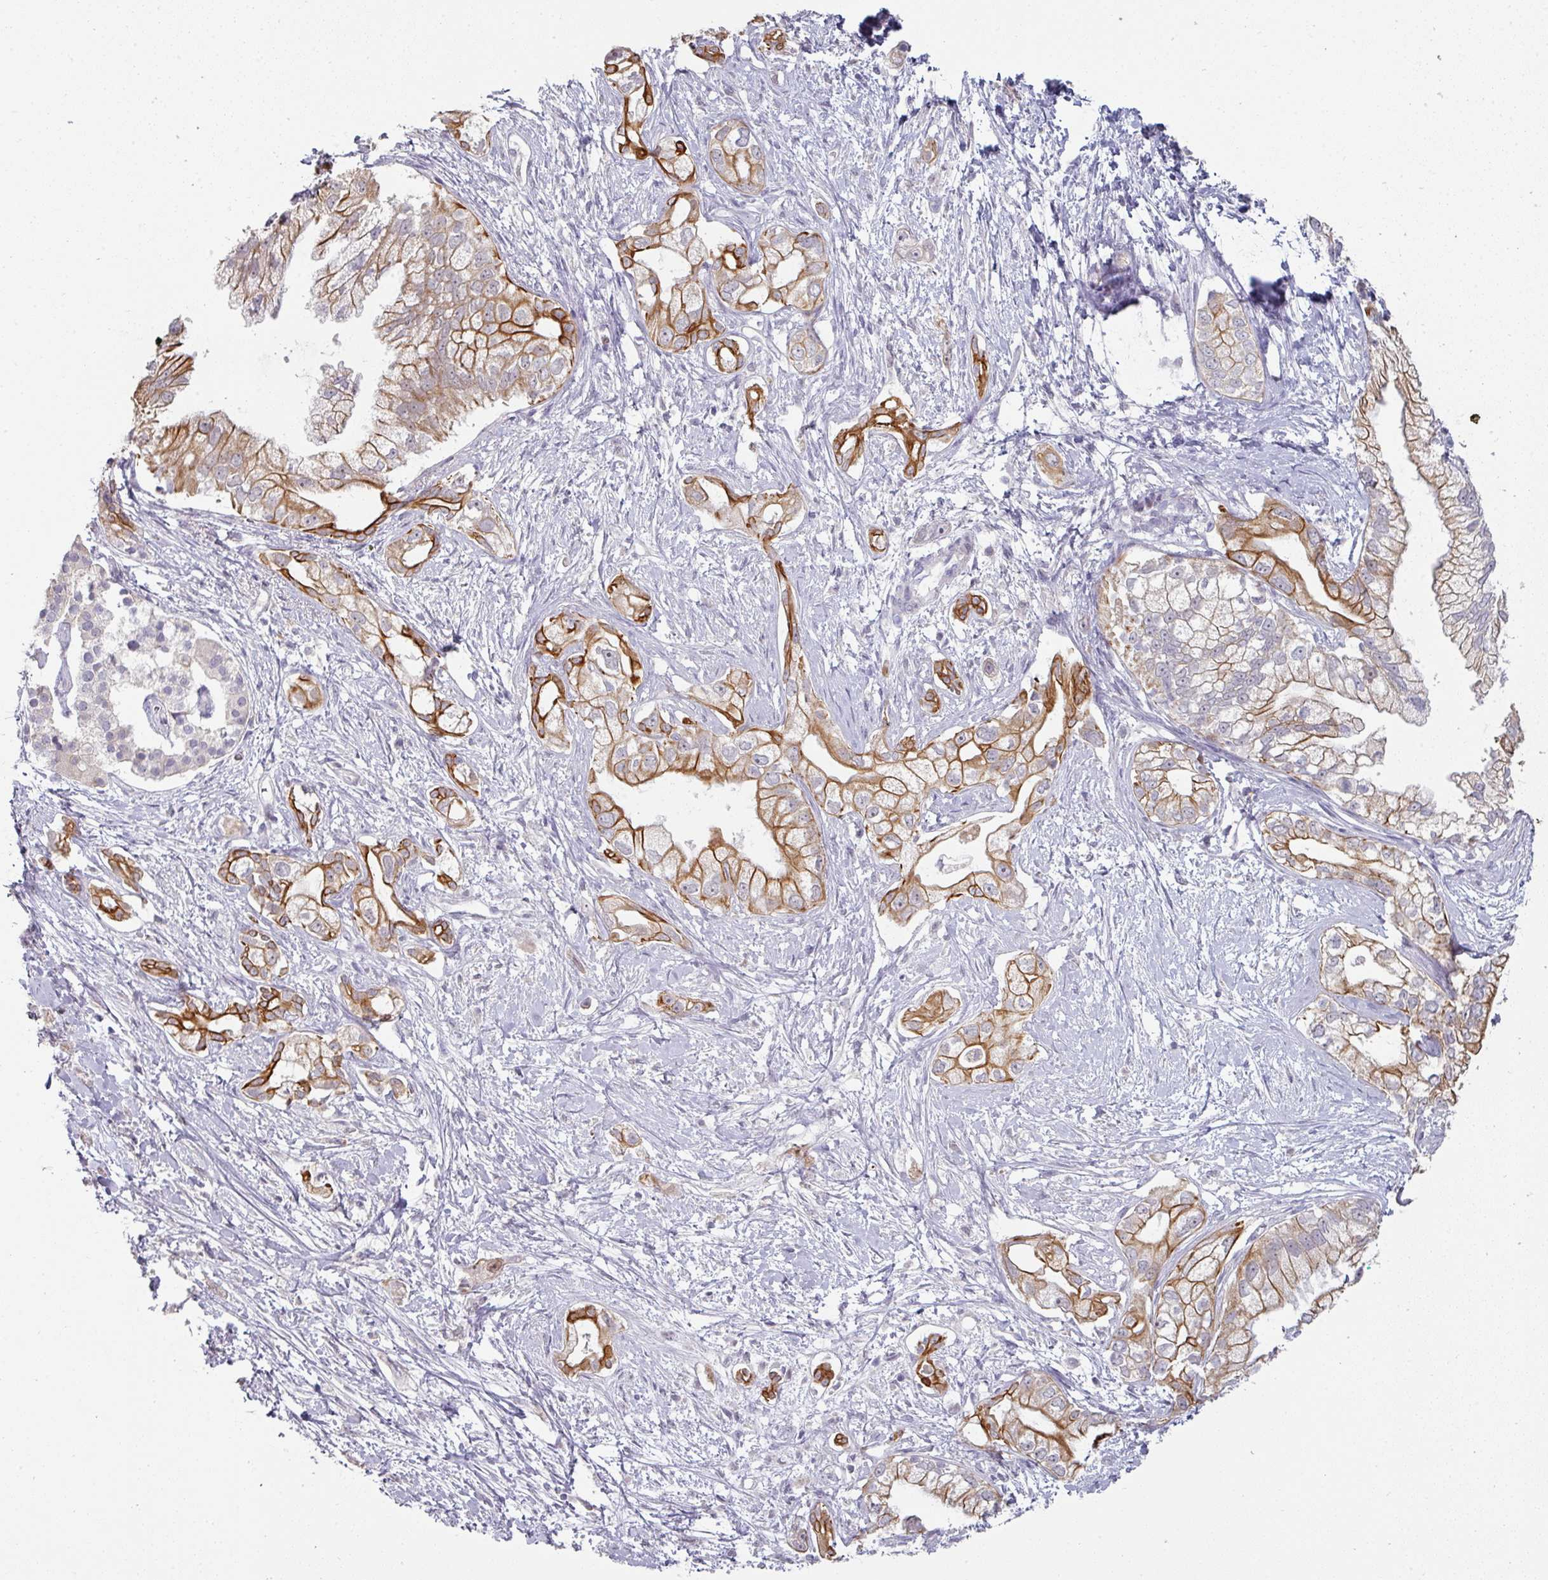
{"staining": {"intensity": "strong", "quantity": ">75%", "location": "cytoplasmic/membranous"}, "tissue": "pancreatic cancer", "cell_type": "Tumor cells", "image_type": "cancer", "snomed": [{"axis": "morphology", "description": "Adenocarcinoma, NOS"}, {"axis": "topography", "description": "Pancreas"}], "caption": "Immunohistochemical staining of human pancreatic cancer (adenocarcinoma) exhibits strong cytoplasmic/membranous protein positivity in about >75% of tumor cells. (brown staining indicates protein expression, while blue staining denotes nuclei).", "gene": "GTF2H3", "patient": {"sex": "male", "age": 70}}